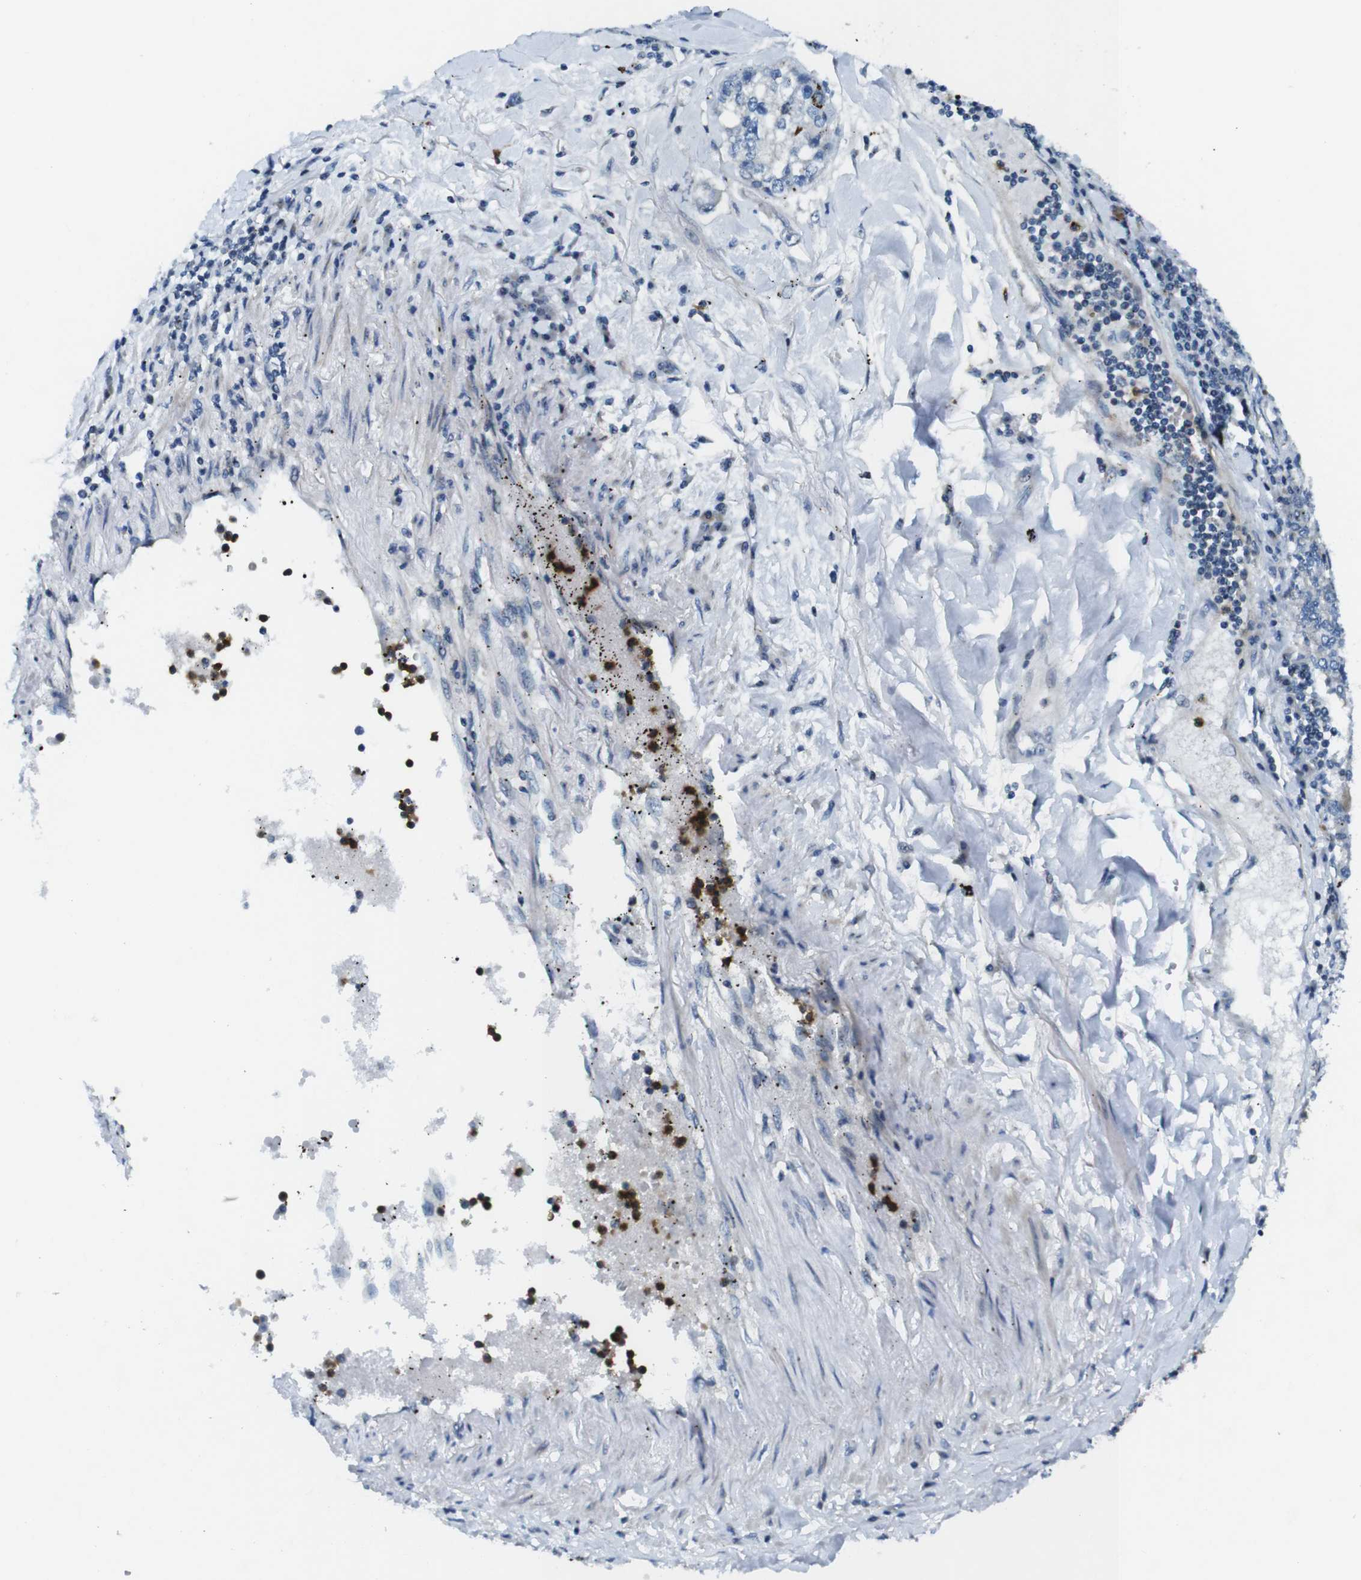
{"staining": {"intensity": "negative", "quantity": "none", "location": "none"}, "tissue": "lung cancer", "cell_type": "Tumor cells", "image_type": "cancer", "snomed": [{"axis": "morphology", "description": "Adenocarcinoma, NOS"}, {"axis": "topography", "description": "Lung"}], "caption": "Tumor cells show no significant staining in lung adenocarcinoma.", "gene": "ZDHHC3", "patient": {"sex": "male", "age": 49}}